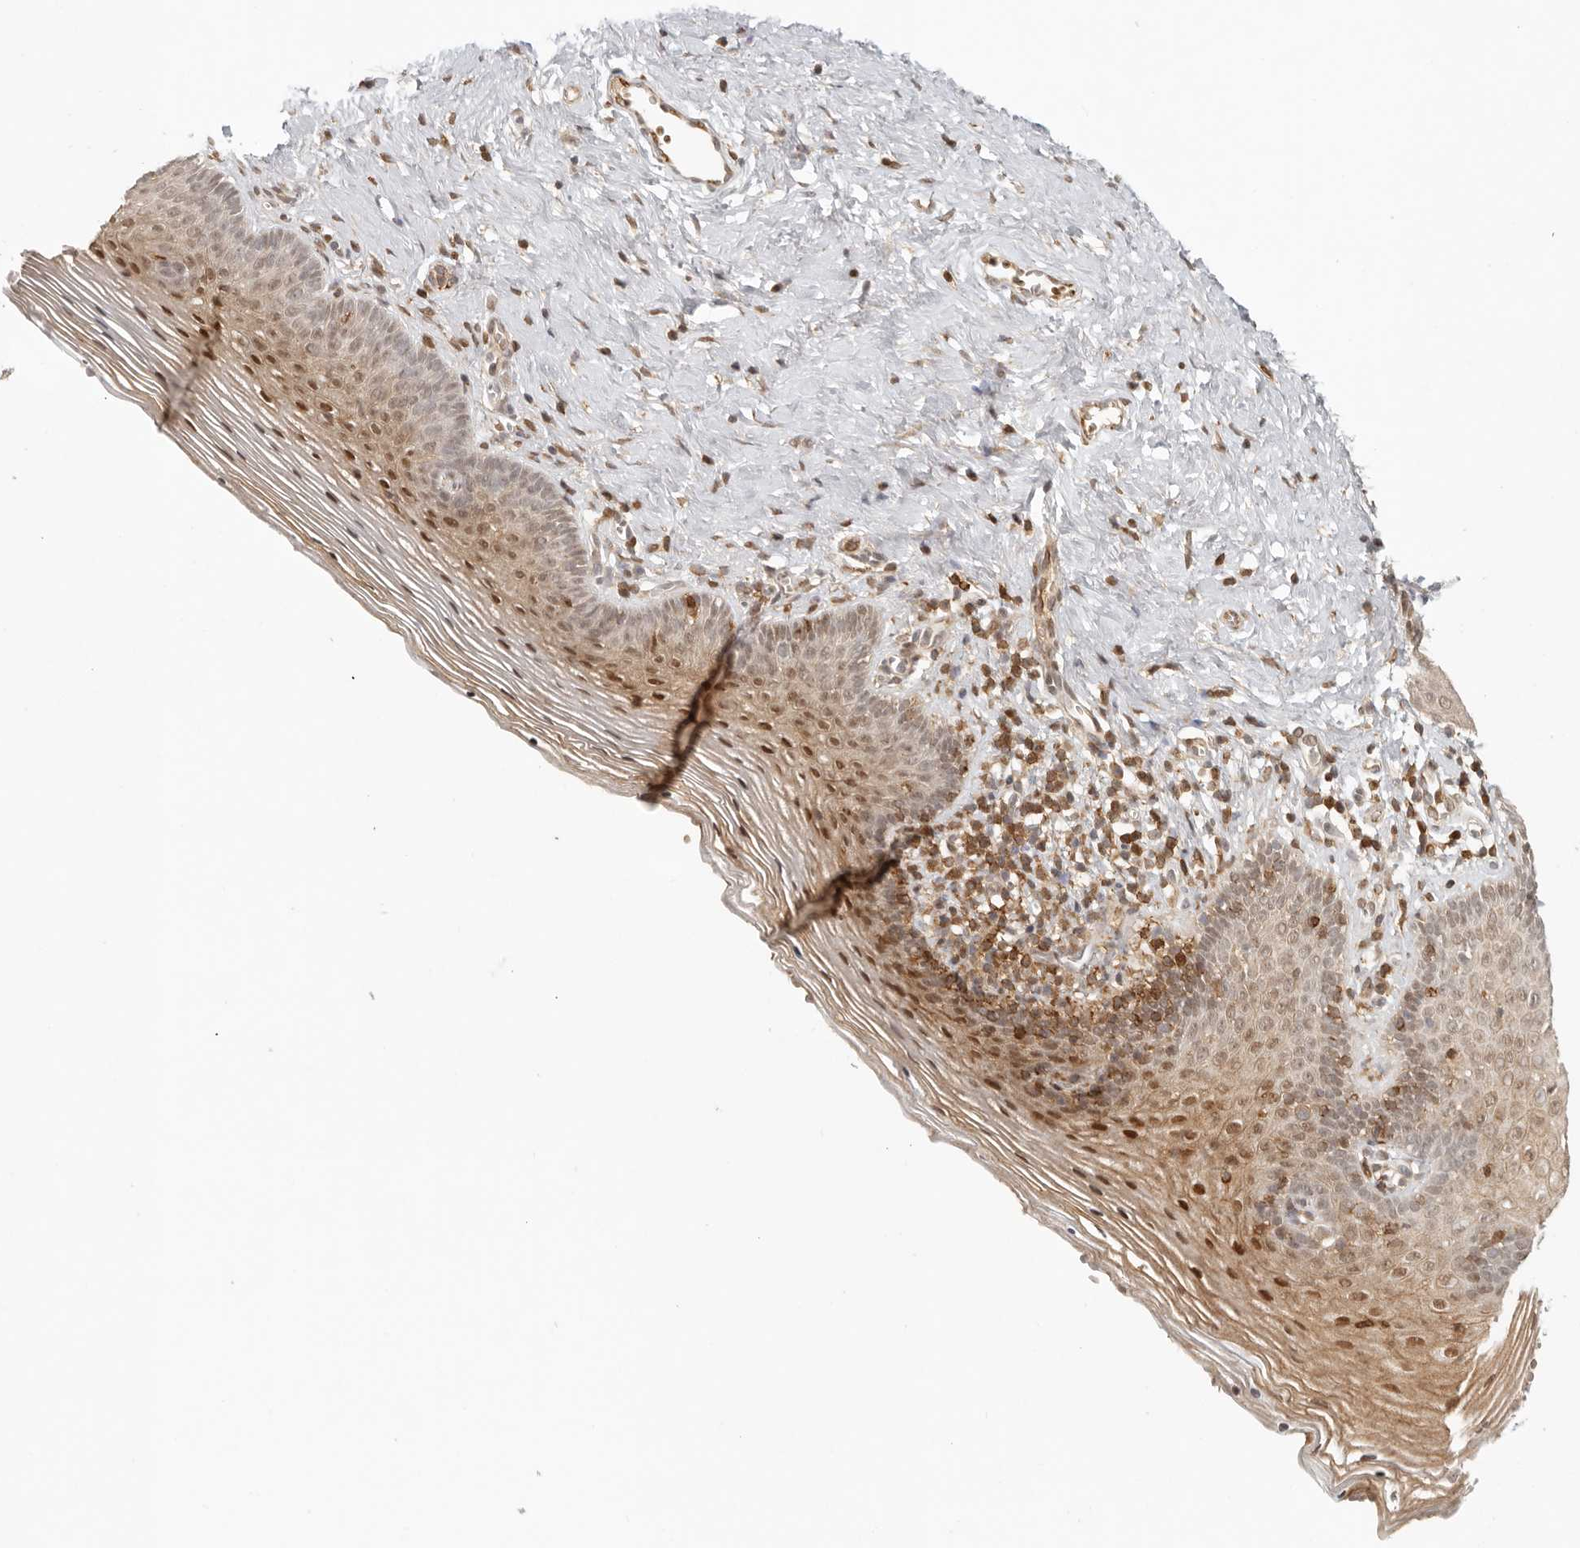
{"staining": {"intensity": "strong", "quantity": ">75%", "location": "cytoplasmic/membranous,nuclear"}, "tissue": "vagina", "cell_type": "Squamous epithelial cells", "image_type": "normal", "snomed": [{"axis": "morphology", "description": "Normal tissue, NOS"}, {"axis": "topography", "description": "Vagina"}], "caption": "IHC of unremarkable human vagina exhibits high levels of strong cytoplasmic/membranous,nuclear expression in about >75% of squamous epithelial cells.", "gene": "AHDC1", "patient": {"sex": "female", "age": 32}}